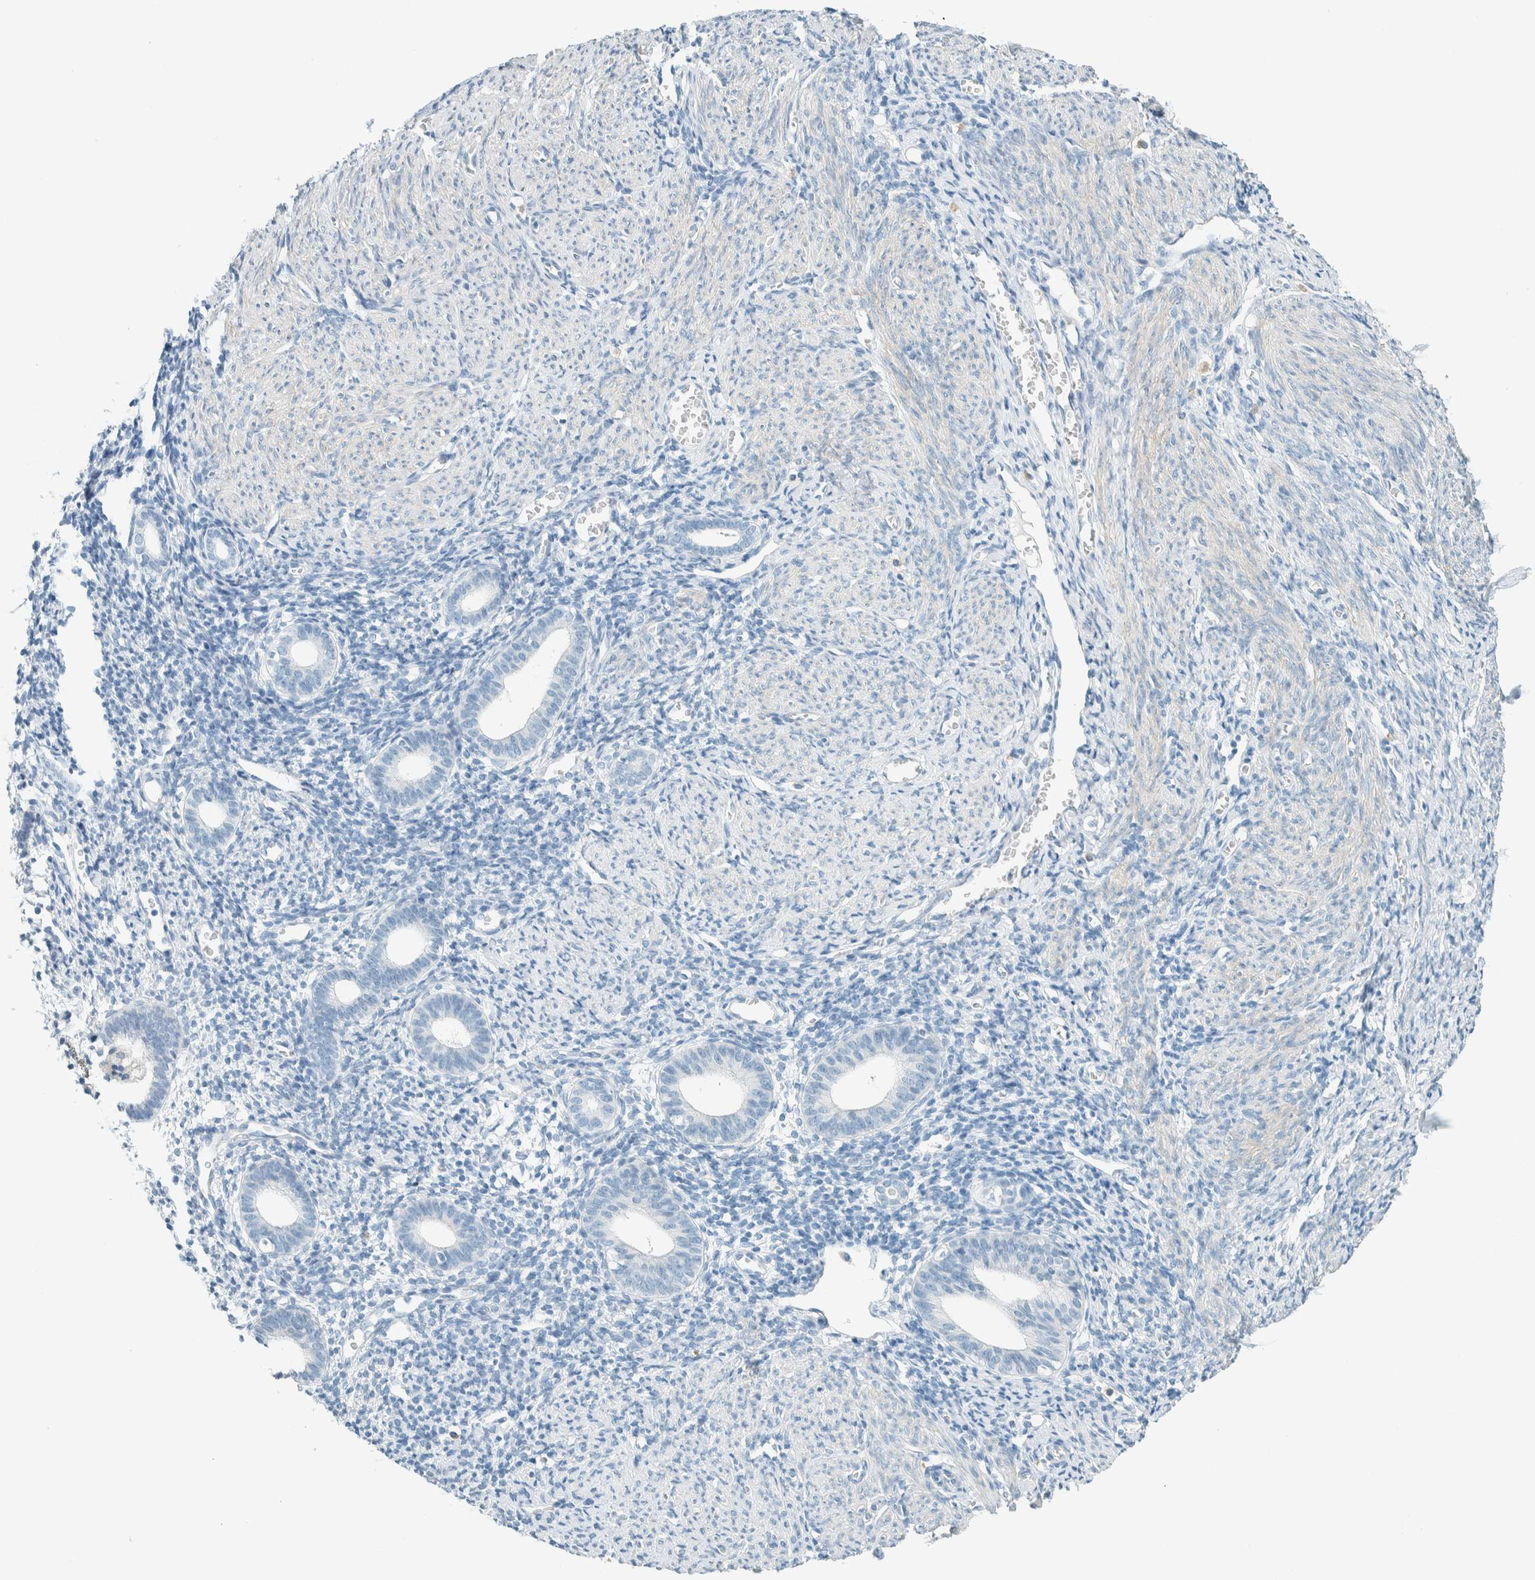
{"staining": {"intensity": "negative", "quantity": "none", "location": "none"}, "tissue": "endometrium", "cell_type": "Cells in endometrial stroma", "image_type": "normal", "snomed": [{"axis": "morphology", "description": "Normal tissue, NOS"}, {"axis": "morphology", "description": "Adenocarcinoma, NOS"}, {"axis": "topography", "description": "Endometrium"}], "caption": "This image is of unremarkable endometrium stained with IHC to label a protein in brown with the nuclei are counter-stained blue. There is no expression in cells in endometrial stroma. (DAB (3,3'-diaminobenzidine) IHC with hematoxylin counter stain).", "gene": "SLFN12", "patient": {"sex": "female", "age": 57}}